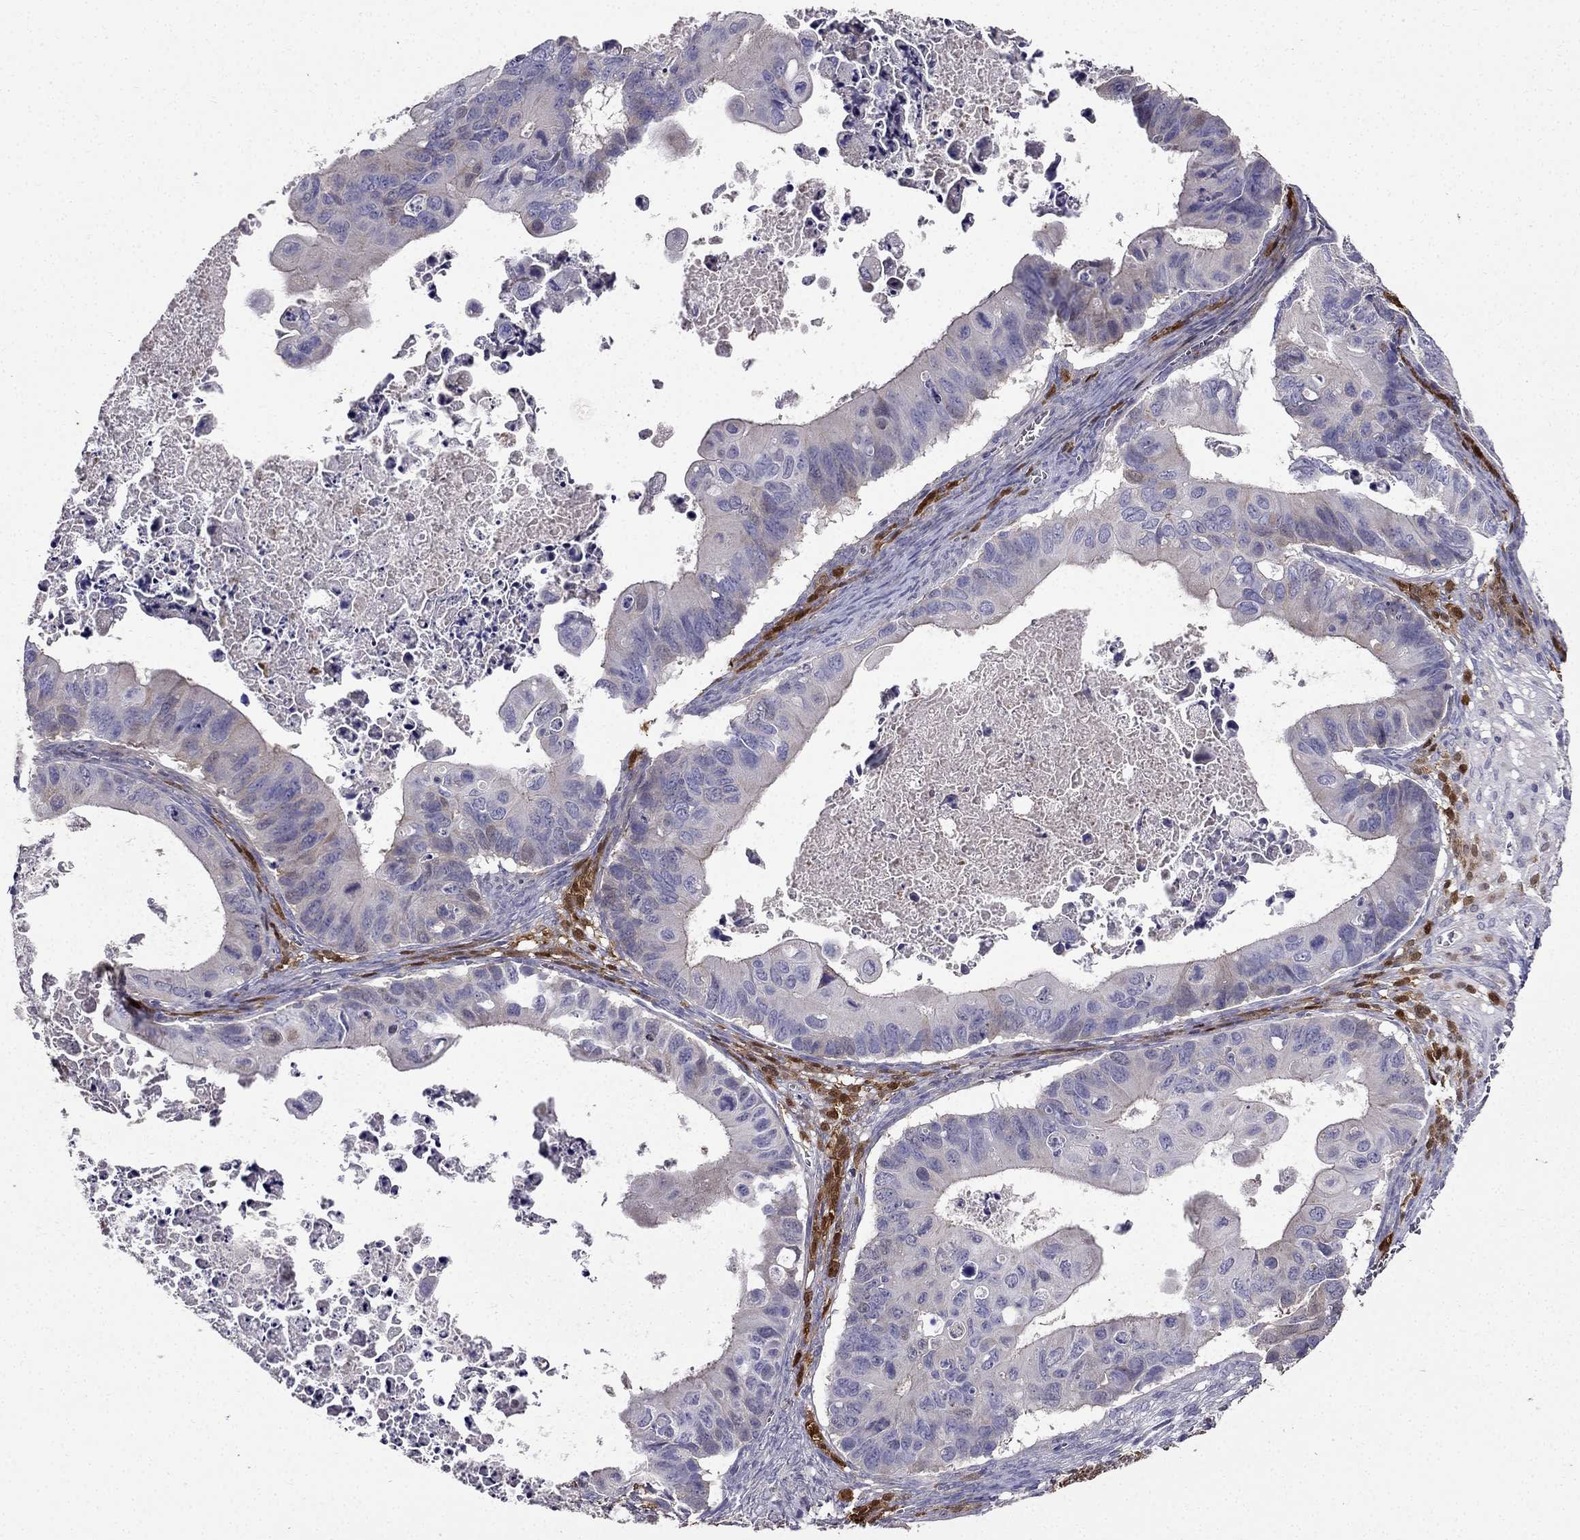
{"staining": {"intensity": "negative", "quantity": "none", "location": "none"}, "tissue": "ovarian cancer", "cell_type": "Tumor cells", "image_type": "cancer", "snomed": [{"axis": "morphology", "description": "Cystadenocarcinoma, mucinous, NOS"}, {"axis": "topography", "description": "Ovary"}], "caption": "The image demonstrates no significant positivity in tumor cells of ovarian mucinous cystadenocarcinoma.", "gene": "AS3MT", "patient": {"sex": "female", "age": 64}}